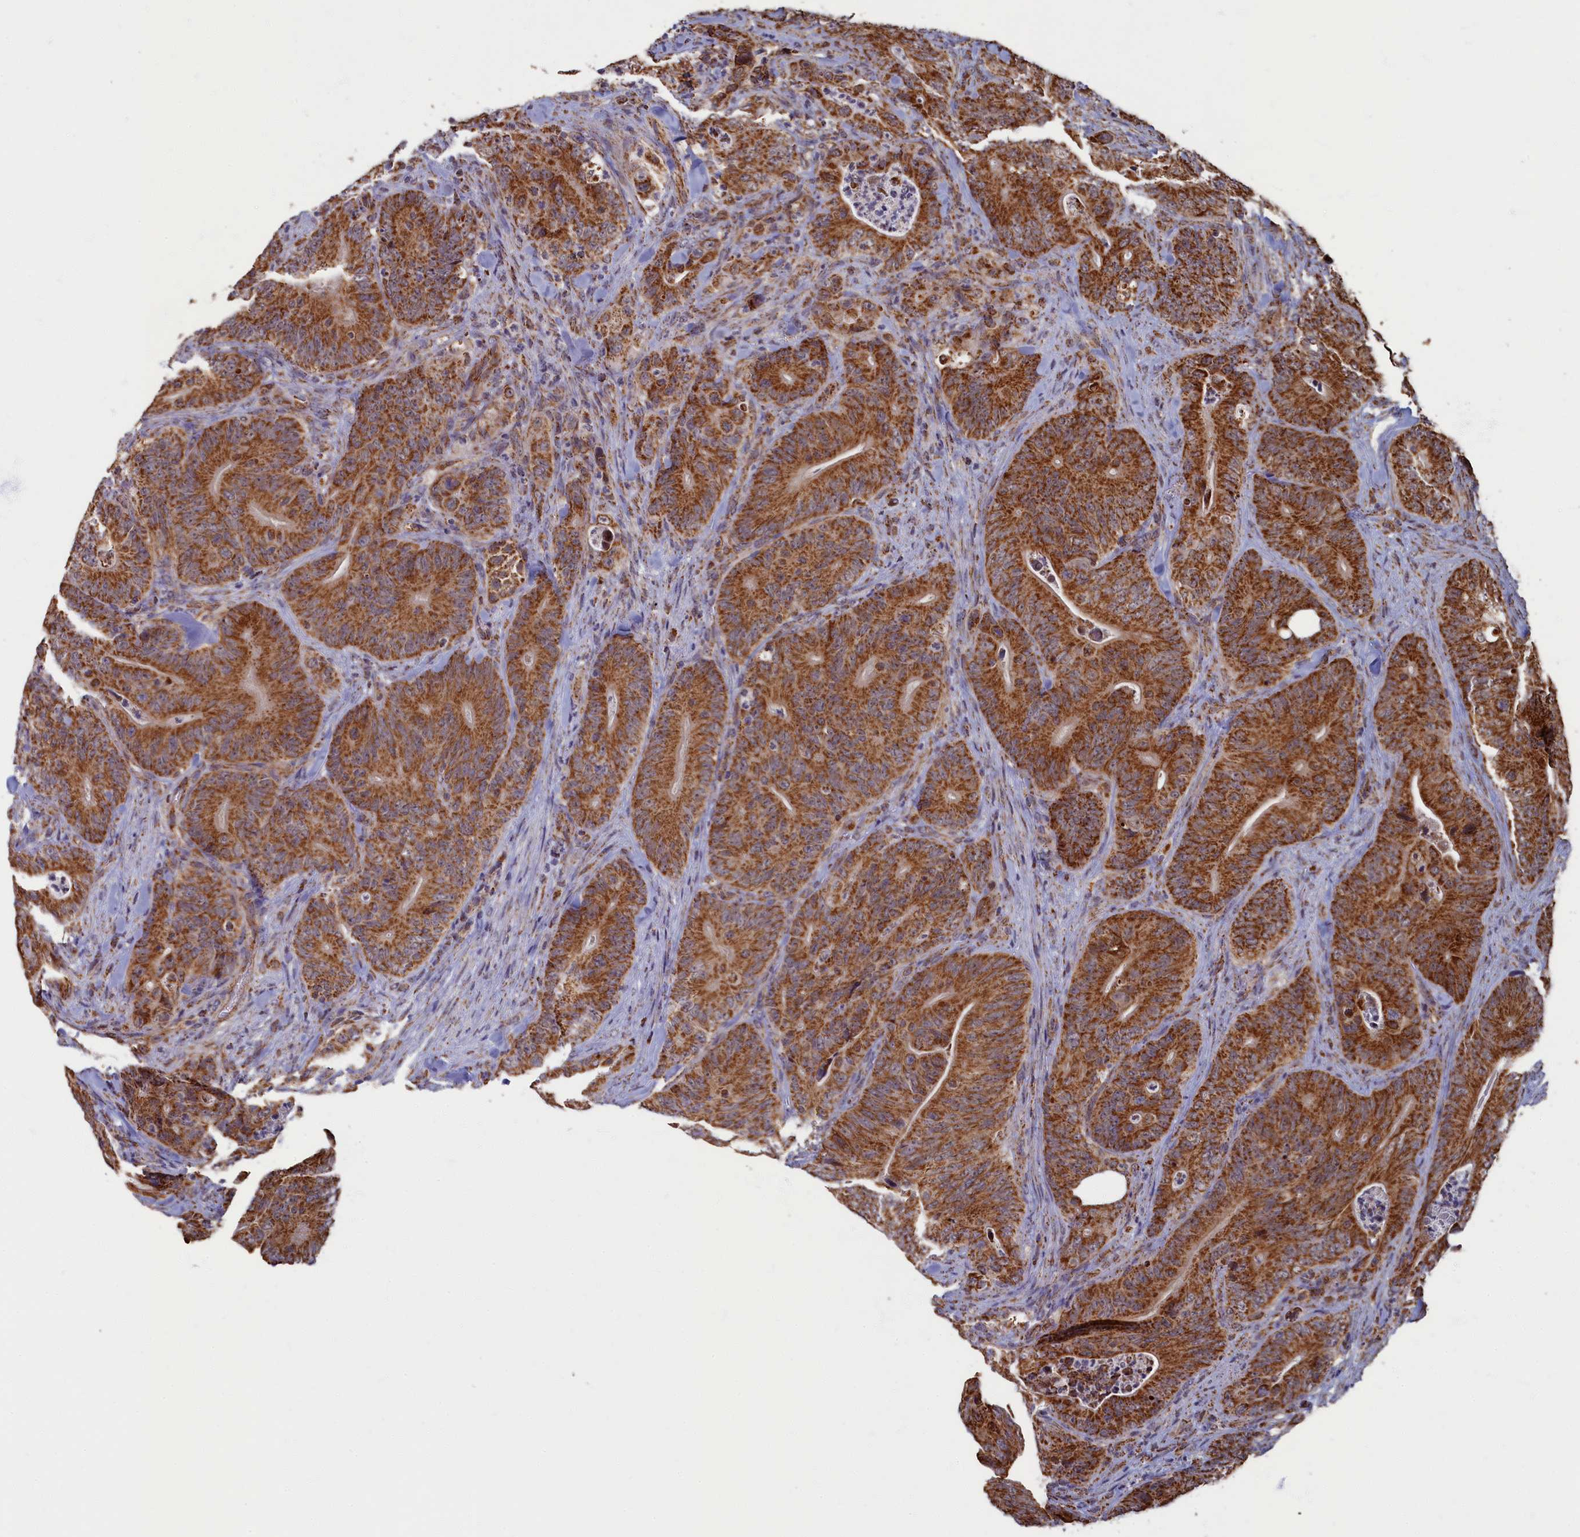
{"staining": {"intensity": "strong", "quantity": ">75%", "location": "cytoplasmic/membranous"}, "tissue": "colorectal cancer", "cell_type": "Tumor cells", "image_type": "cancer", "snomed": [{"axis": "morphology", "description": "Normal tissue, NOS"}, {"axis": "topography", "description": "Colon"}], "caption": "This photomicrograph demonstrates immunohistochemistry (IHC) staining of human colorectal cancer, with high strong cytoplasmic/membranous positivity in about >75% of tumor cells.", "gene": "SPR", "patient": {"sex": "female", "age": 82}}